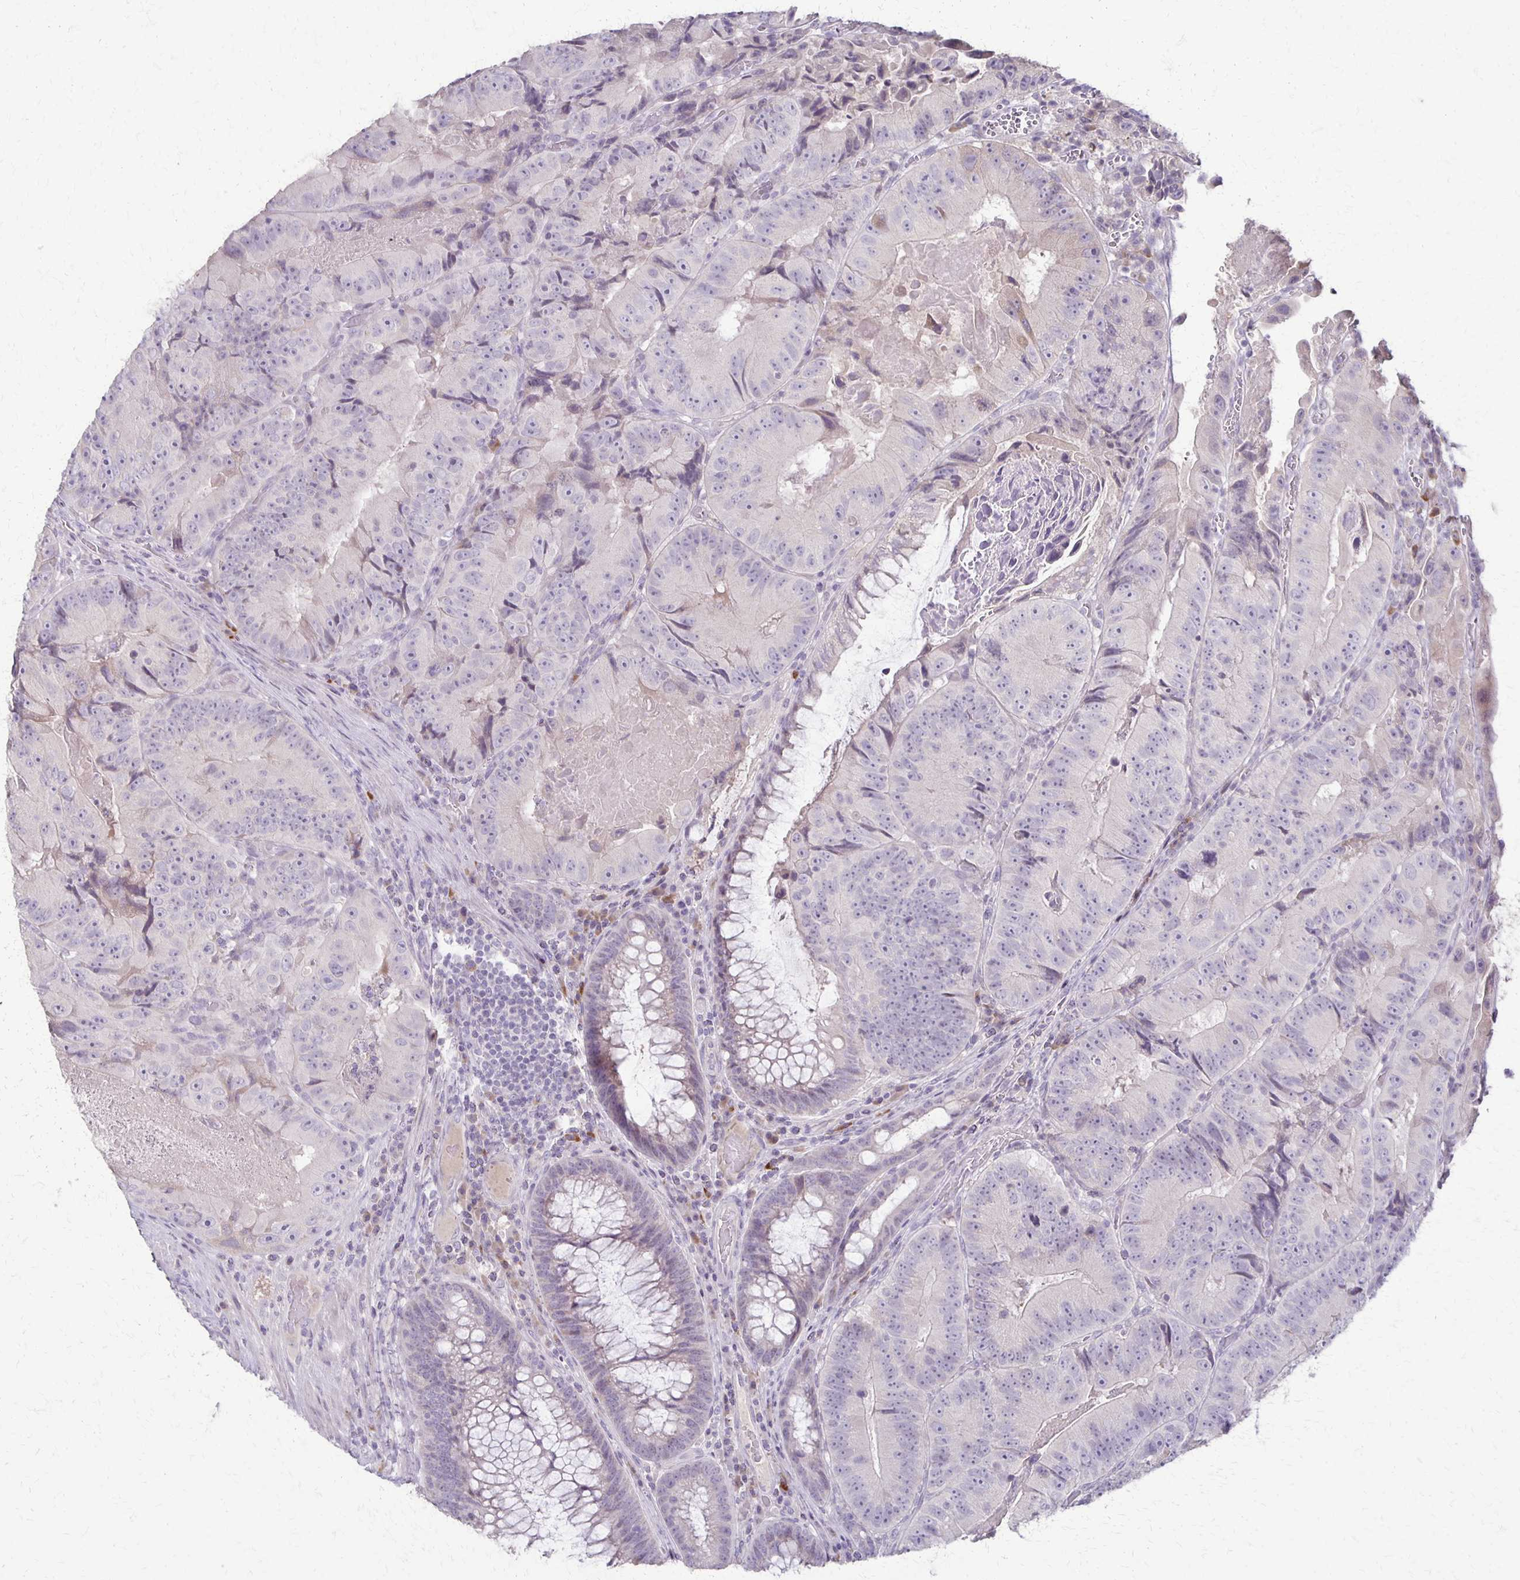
{"staining": {"intensity": "negative", "quantity": "none", "location": "none"}, "tissue": "colorectal cancer", "cell_type": "Tumor cells", "image_type": "cancer", "snomed": [{"axis": "morphology", "description": "Adenocarcinoma, NOS"}, {"axis": "topography", "description": "Colon"}], "caption": "High magnification brightfield microscopy of colorectal cancer (adenocarcinoma) stained with DAB (brown) and counterstained with hematoxylin (blue): tumor cells show no significant positivity. (DAB immunohistochemistry (IHC) visualized using brightfield microscopy, high magnification).", "gene": "SLC35E2B", "patient": {"sex": "female", "age": 86}}